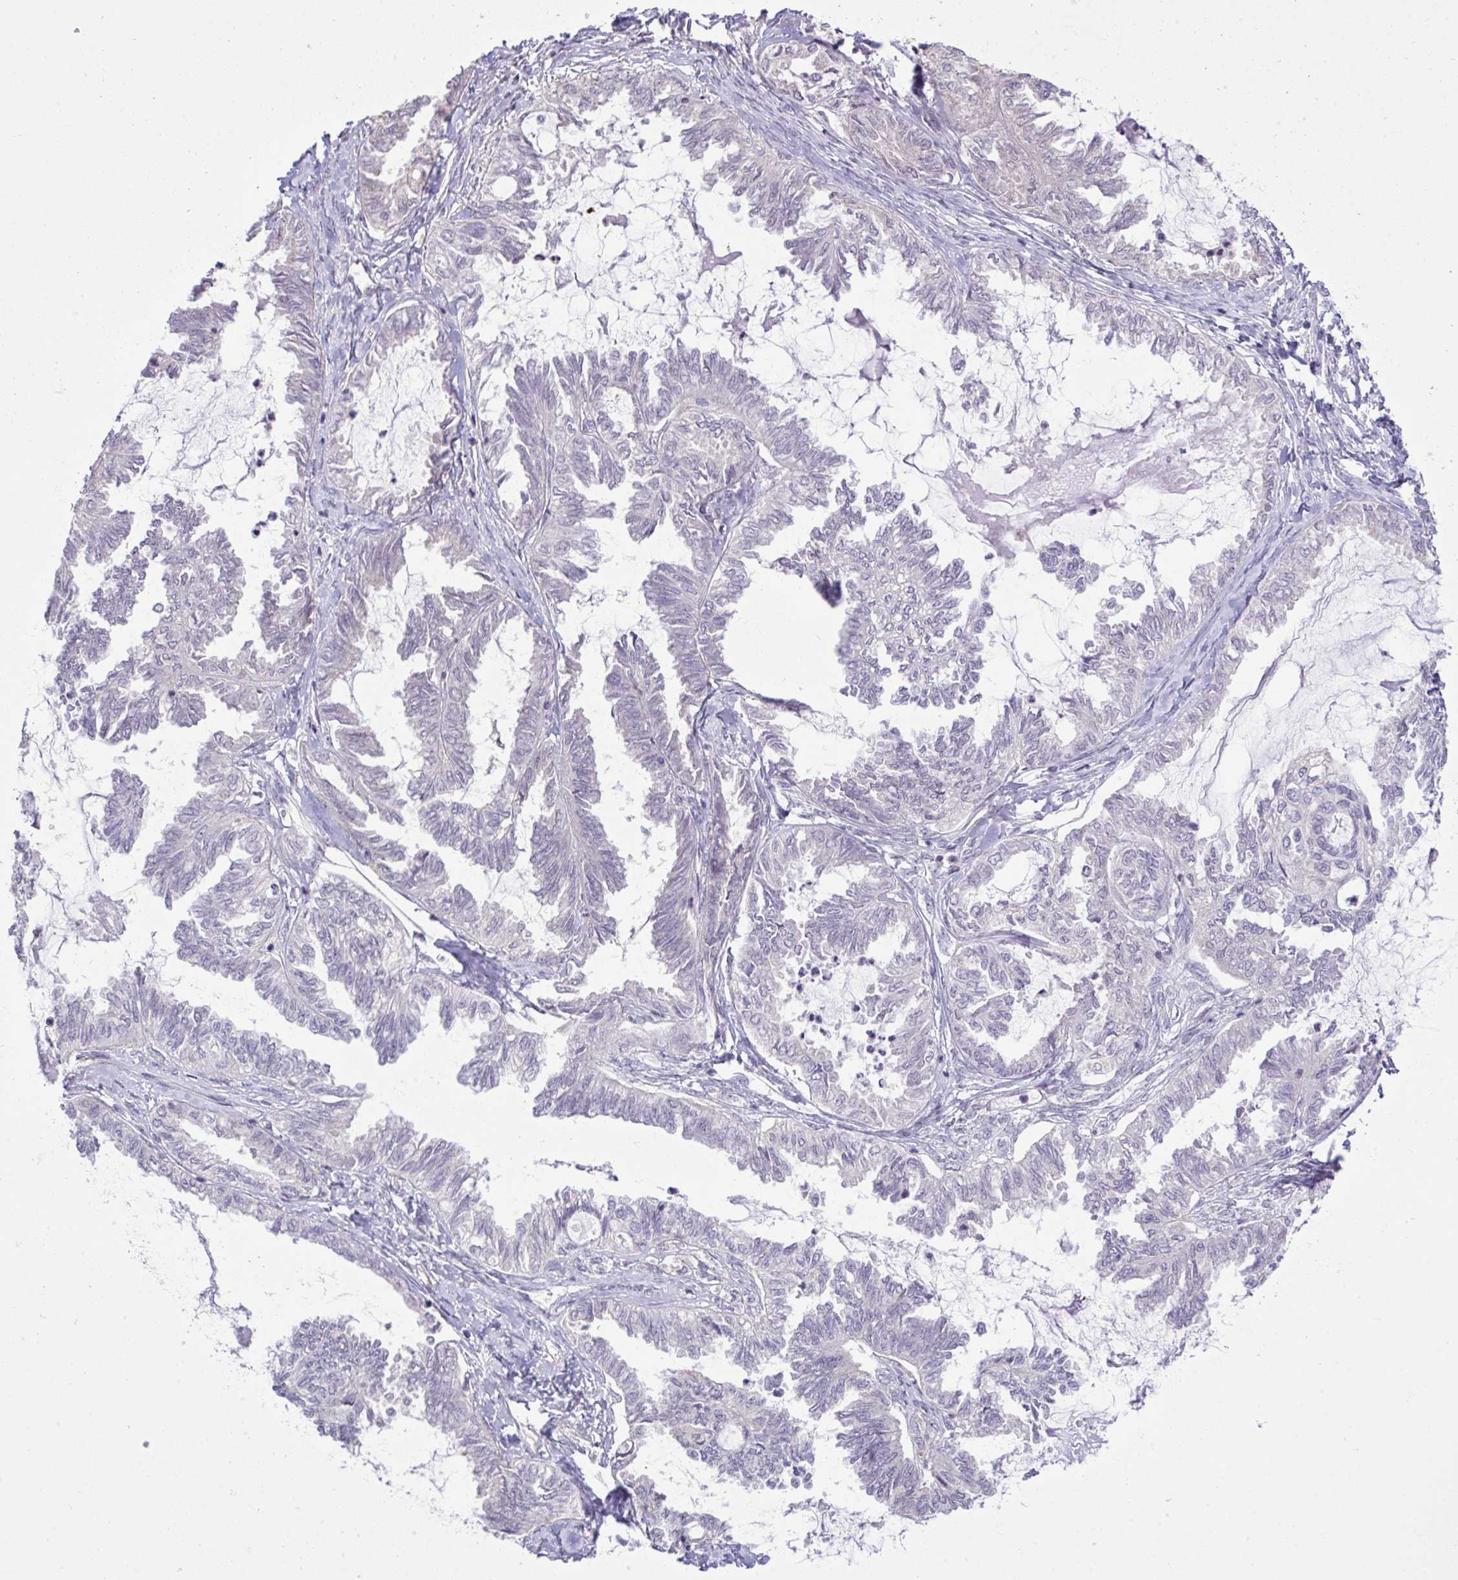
{"staining": {"intensity": "negative", "quantity": "none", "location": "none"}, "tissue": "ovarian cancer", "cell_type": "Tumor cells", "image_type": "cancer", "snomed": [{"axis": "morphology", "description": "Carcinoma, endometroid"}, {"axis": "topography", "description": "Ovary"}], "caption": "Tumor cells show no significant expression in ovarian endometroid carcinoma.", "gene": "CYP20A1", "patient": {"sex": "female", "age": 70}}